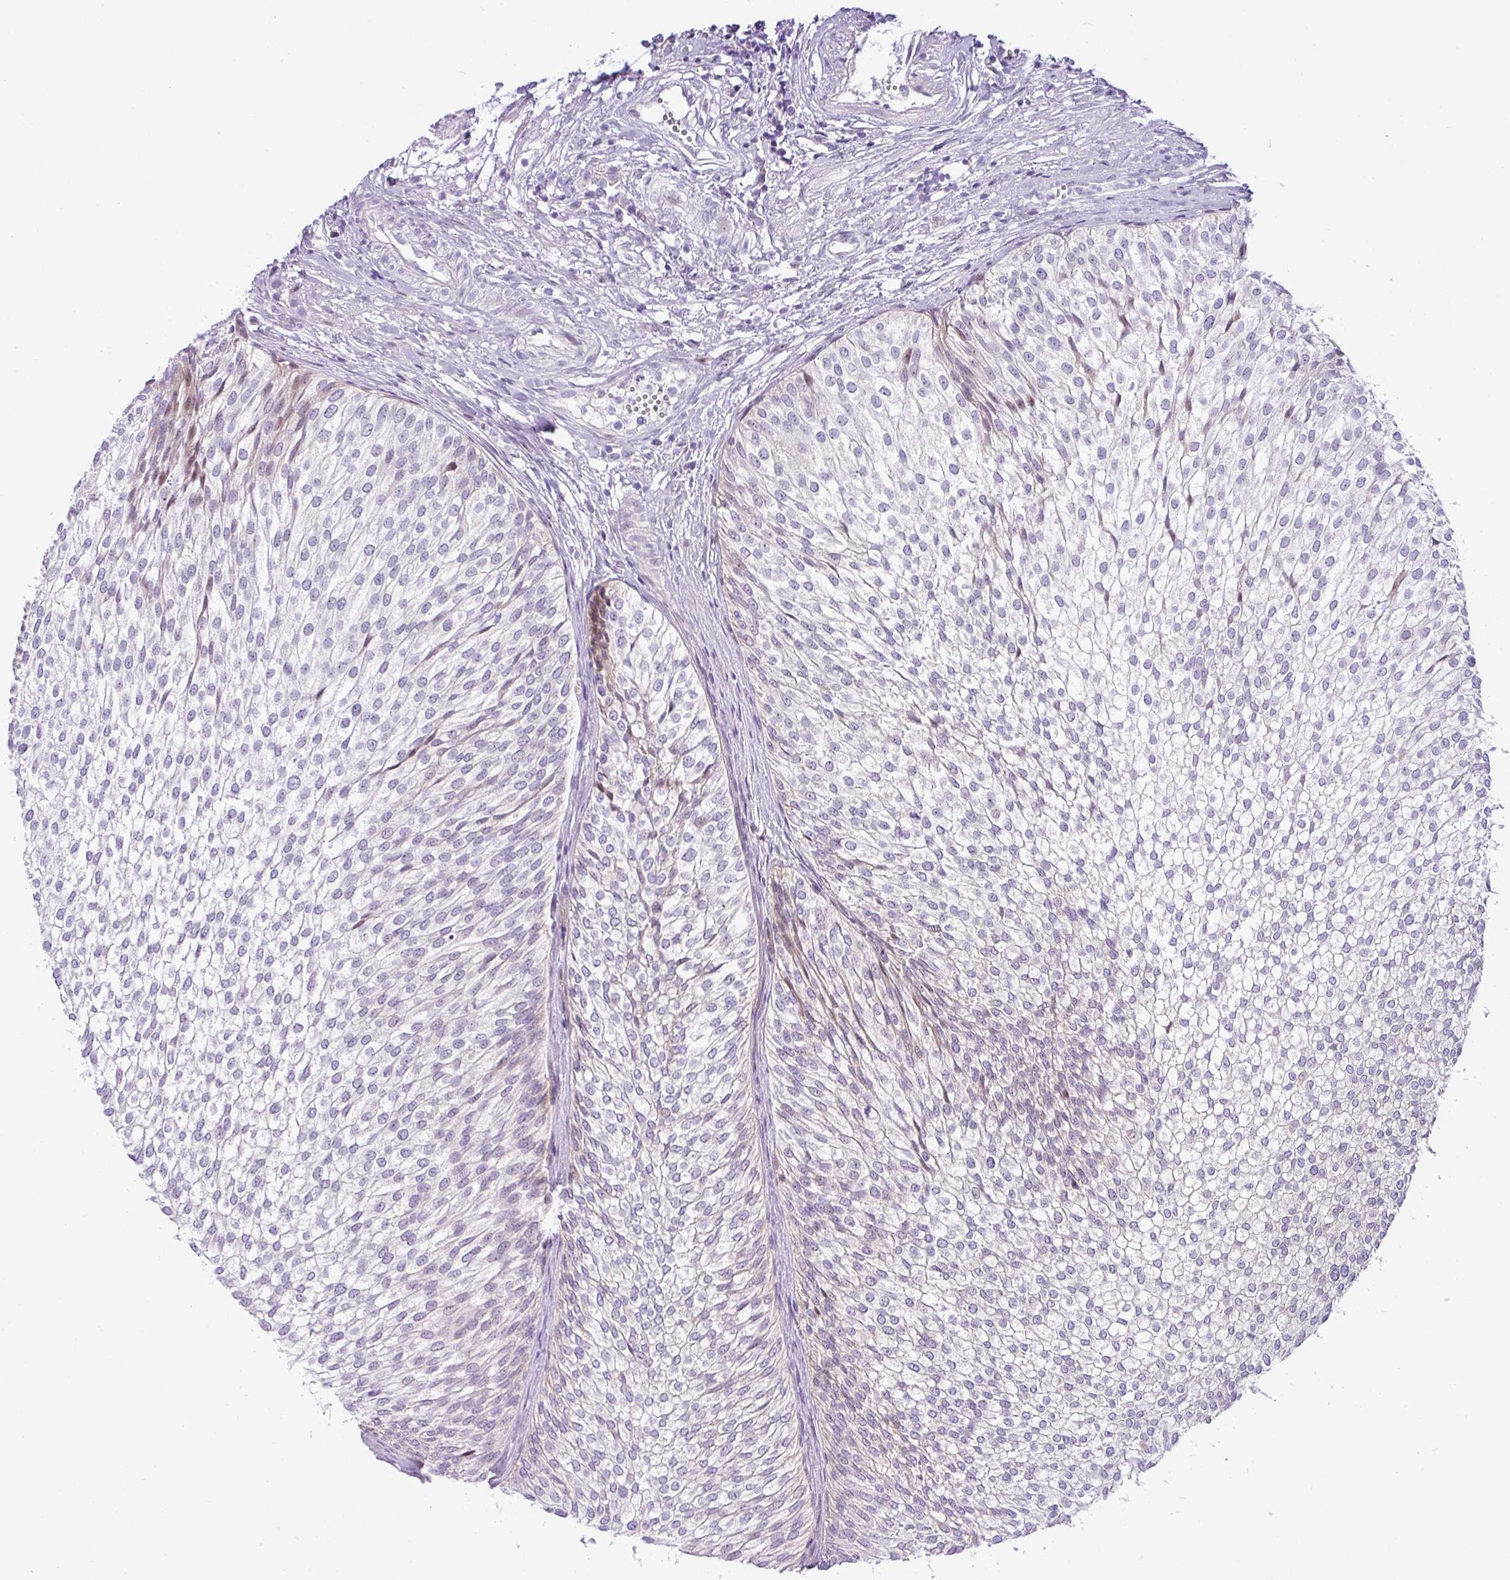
{"staining": {"intensity": "negative", "quantity": "none", "location": "none"}, "tissue": "urothelial cancer", "cell_type": "Tumor cells", "image_type": "cancer", "snomed": [{"axis": "morphology", "description": "Urothelial carcinoma, Low grade"}, {"axis": "topography", "description": "Urinary bladder"}], "caption": "Tumor cells show no significant expression in urothelial cancer. Nuclei are stained in blue.", "gene": "NDUFB2", "patient": {"sex": "male", "age": 91}}